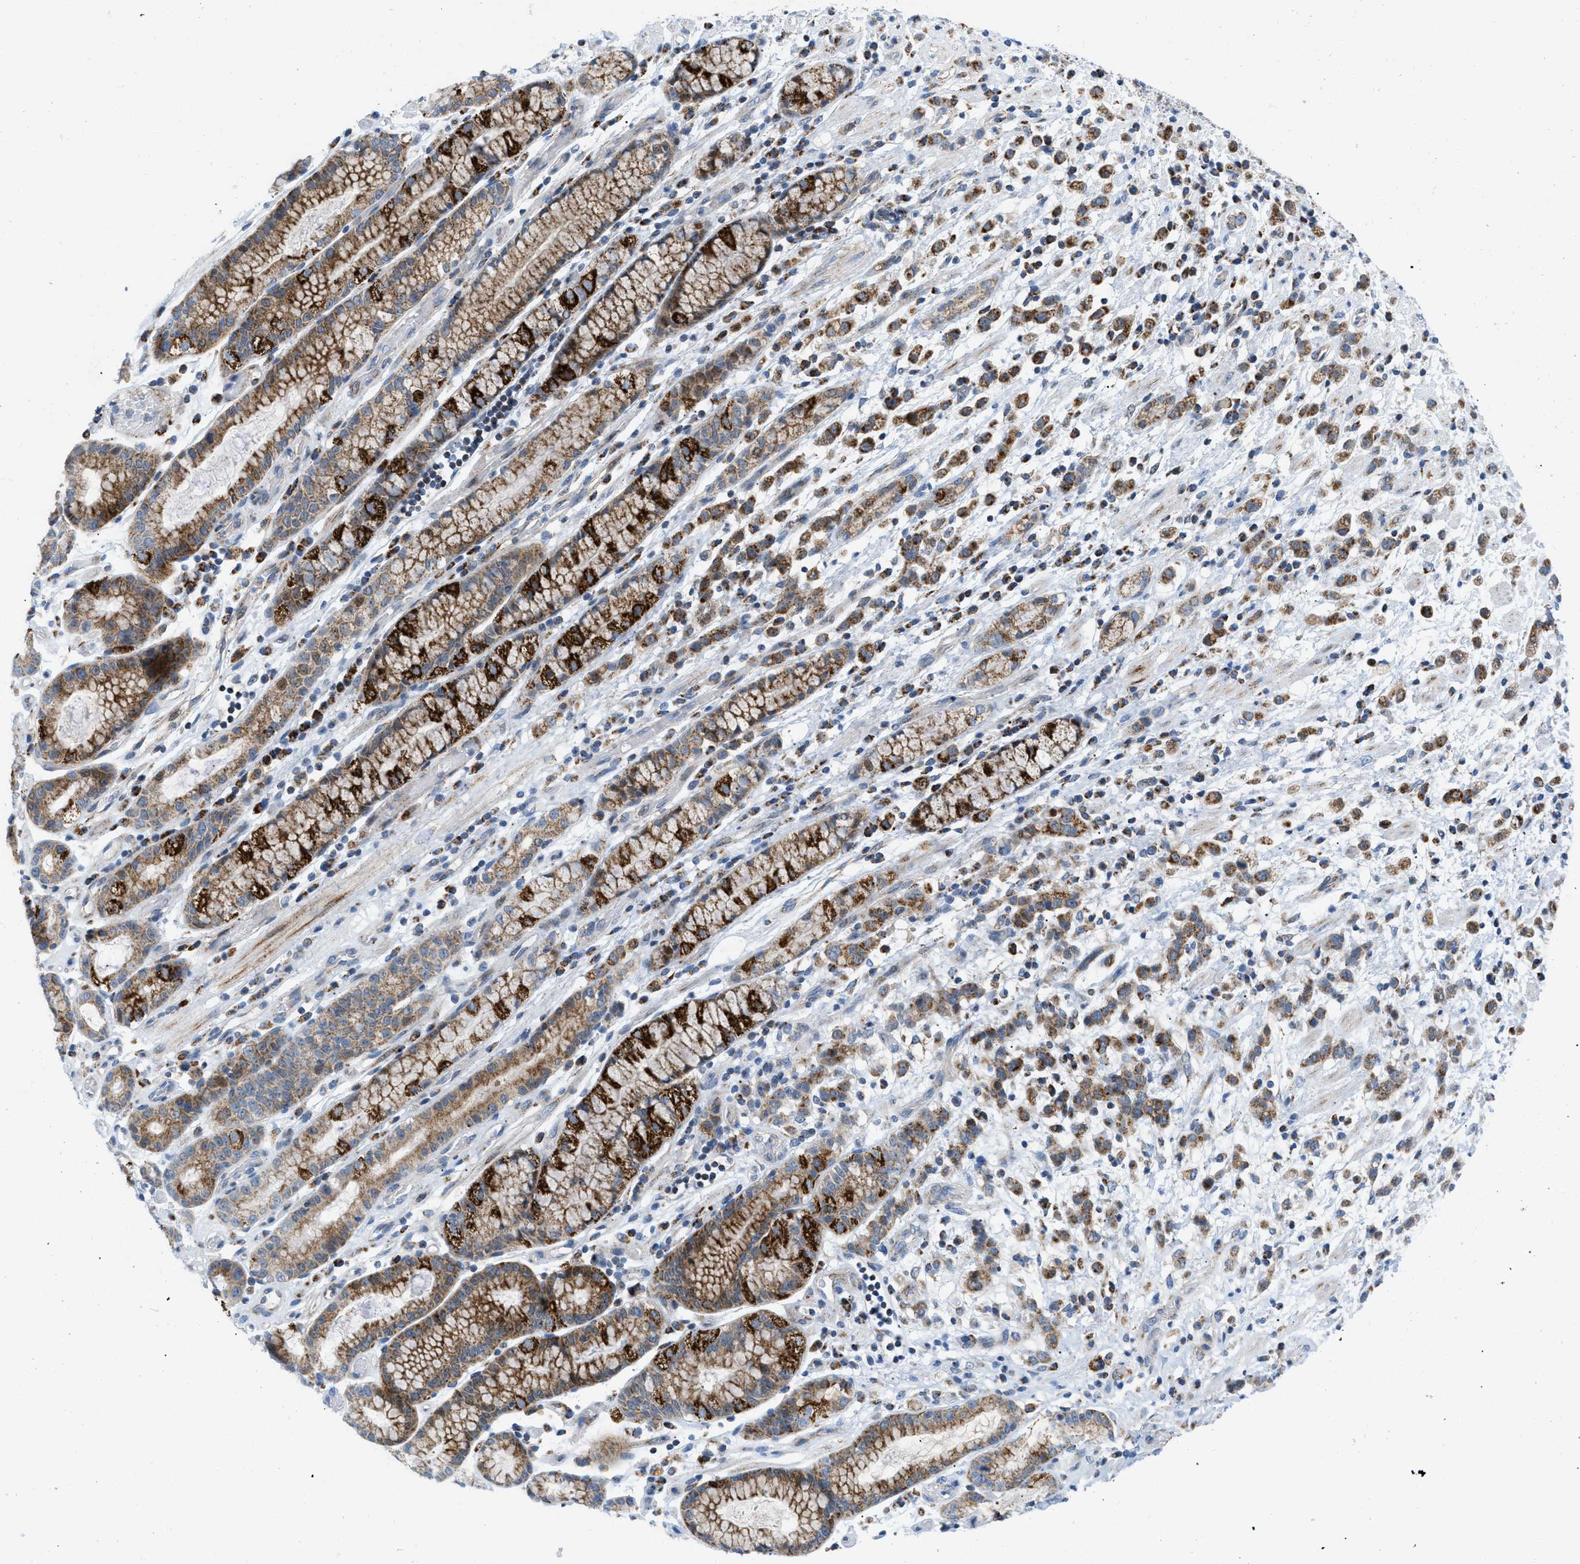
{"staining": {"intensity": "strong", "quantity": "25%-75%", "location": "cytoplasmic/membranous"}, "tissue": "stomach cancer", "cell_type": "Tumor cells", "image_type": "cancer", "snomed": [{"axis": "morphology", "description": "Adenocarcinoma, NOS"}, {"axis": "topography", "description": "Stomach, lower"}], "caption": "Immunohistochemistry (IHC) histopathology image of human stomach cancer (adenocarcinoma) stained for a protein (brown), which shows high levels of strong cytoplasmic/membranous expression in approximately 25%-75% of tumor cells.", "gene": "RBBP9", "patient": {"sex": "male", "age": 88}}